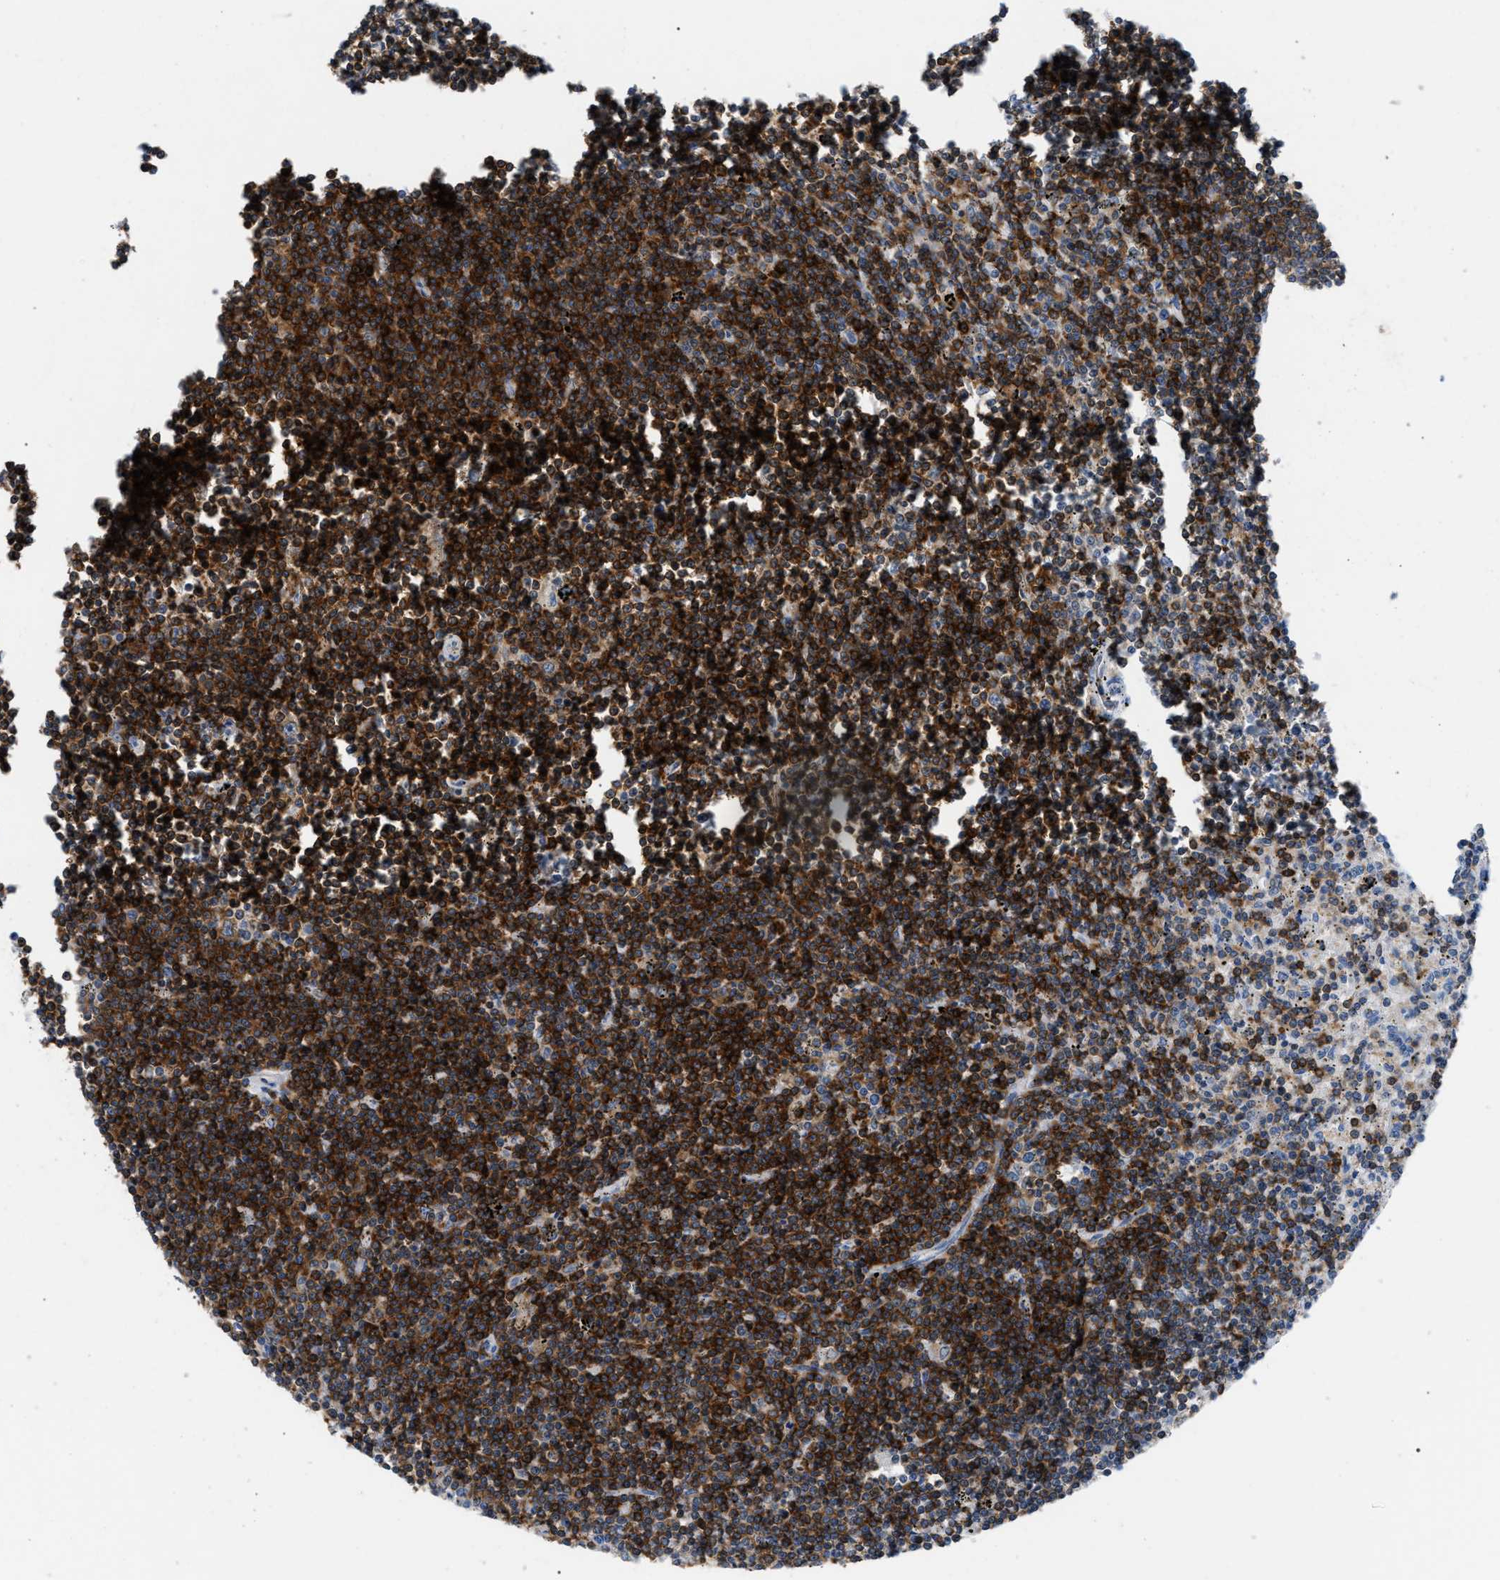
{"staining": {"intensity": "strong", "quantity": ">75%", "location": "cytoplasmic/membranous"}, "tissue": "lymphoma", "cell_type": "Tumor cells", "image_type": "cancer", "snomed": [{"axis": "morphology", "description": "Malignant lymphoma, non-Hodgkin's type, Low grade"}, {"axis": "topography", "description": "Spleen"}], "caption": "An immunohistochemistry image of tumor tissue is shown. Protein staining in brown highlights strong cytoplasmic/membranous positivity in lymphoma within tumor cells.", "gene": "INPP5D", "patient": {"sex": "male", "age": 76}}